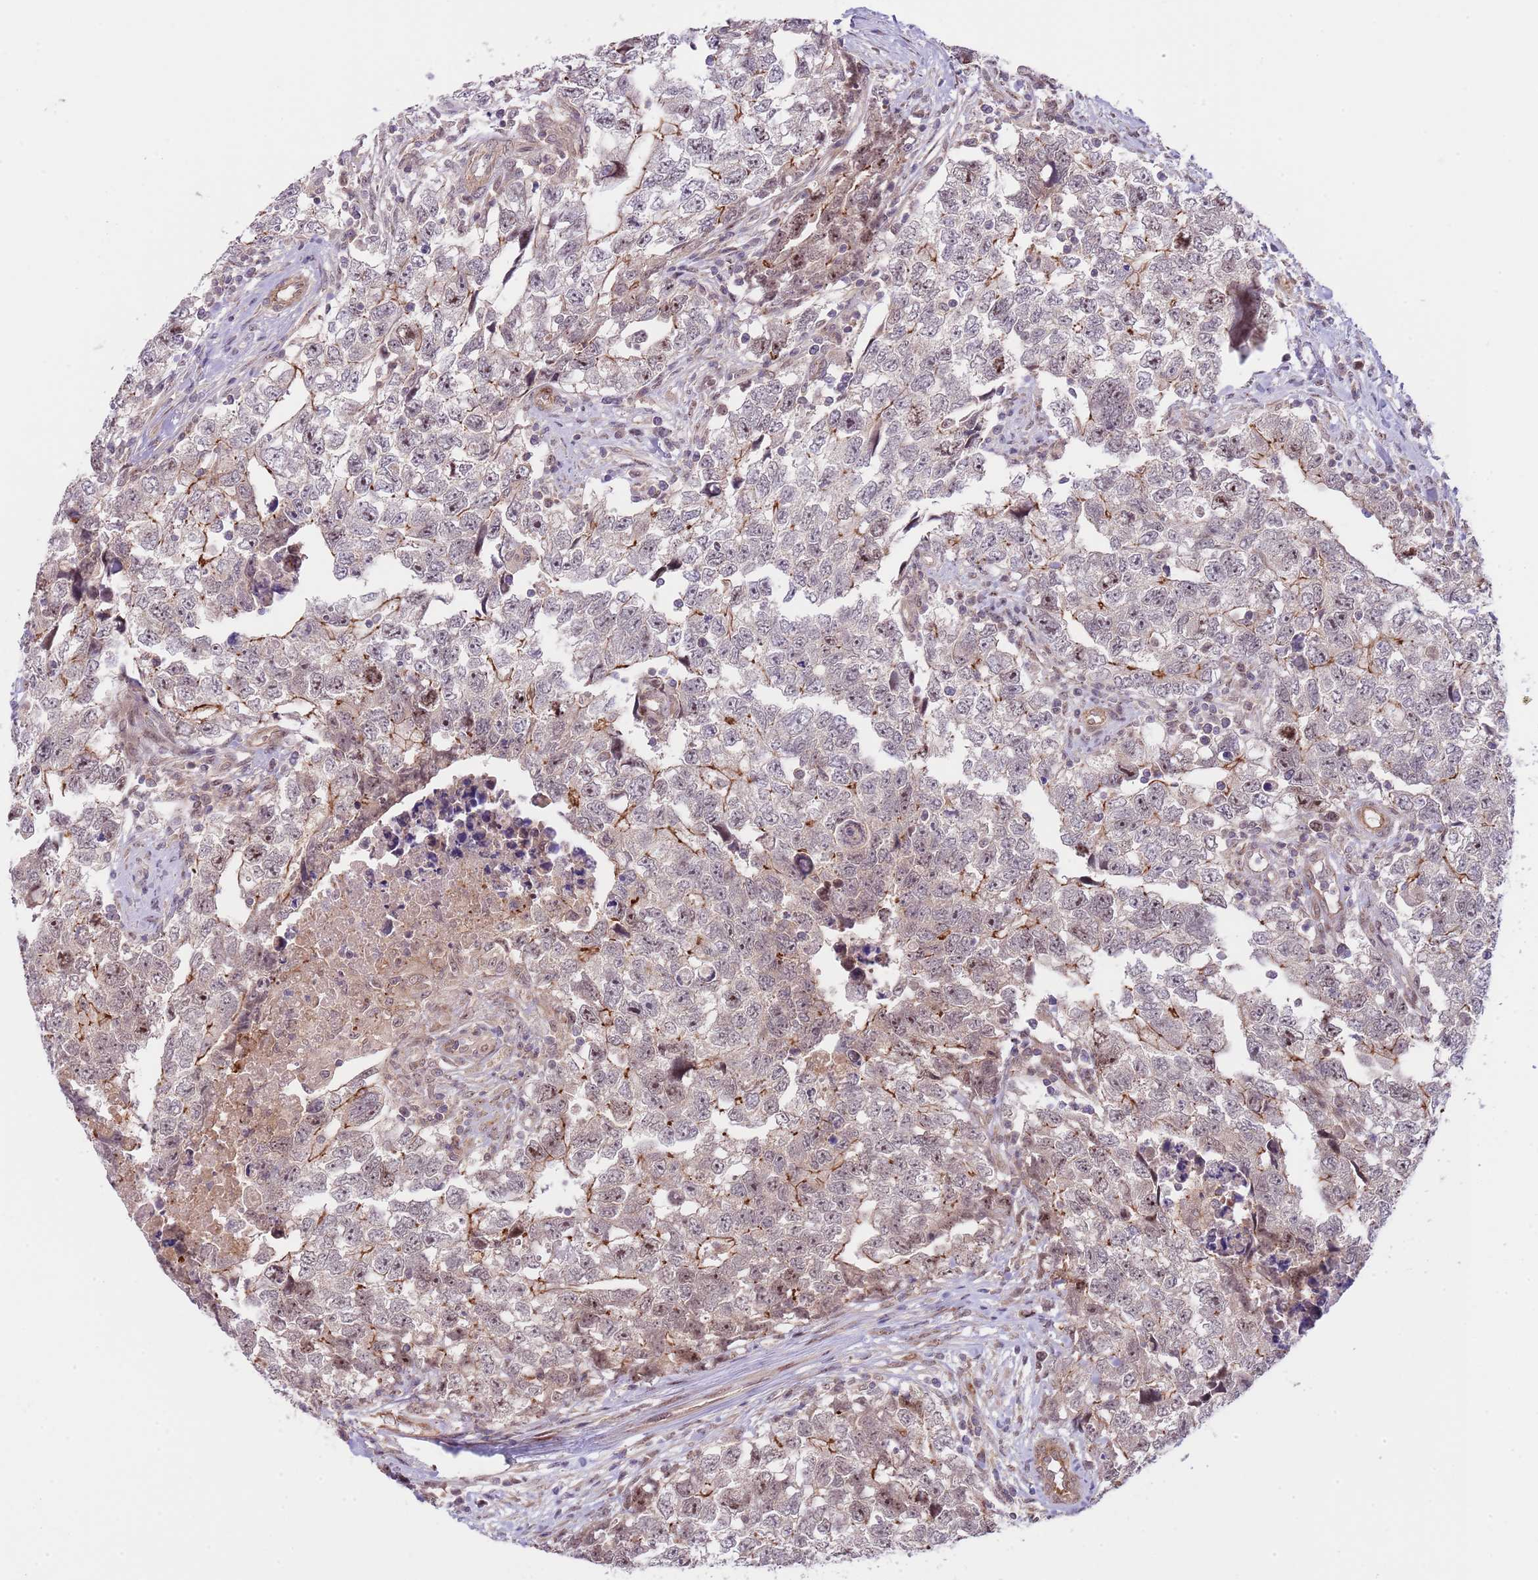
{"staining": {"intensity": "moderate", "quantity": "<25%", "location": "cytoplasmic/membranous"}, "tissue": "testis cancer", "cell_type": "Tumor cells", "image_type": "cancer", "snomed": [{"axis": "morphology", "description": "Carcinoma, Embryonal, NOS"}, {"axis": "topography", "description": "Testis"}], "caption": "Immunohistochemistry (IHC) of testis cancer (embryonal carcinoma) reveals low levels of moderate cytoplasmic/membranous positivity in approximately <25% of tumor cells.", "gene": "PRR16", "patient": {"sex": "male", "age": 22}}